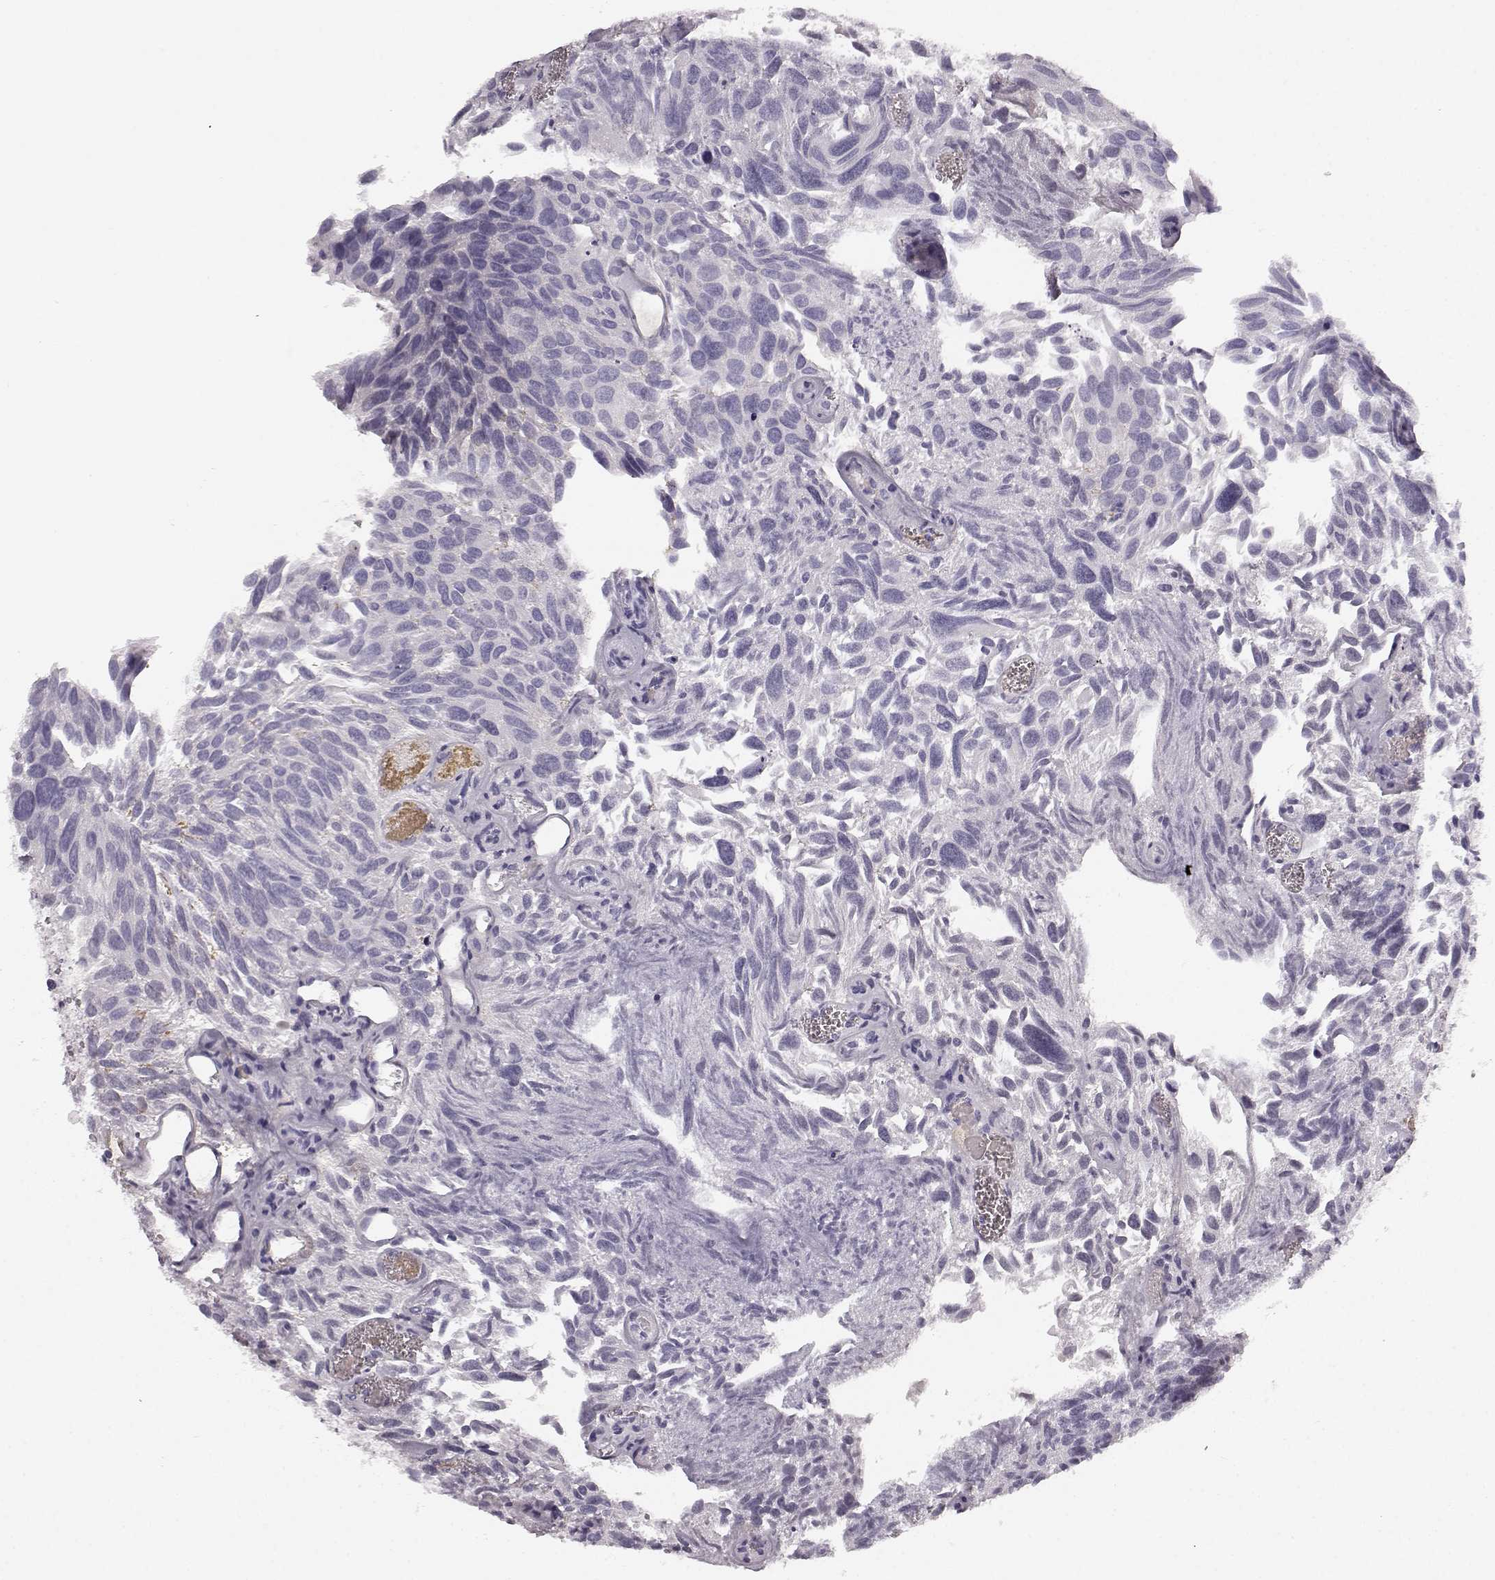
{"staining": {"intensity": "negative", "quantity": "none", "location": "none"}, "tissue": "urothelial cancer", "cell_type": "Tumor cells", "image_type": "cancer", "snomed": [{"axis": "morphology", "description": "Urothelial carcinoma, Low grade"}, {"axis": "topography", "description": "Urinary bladder"}], "caption": "Protein analysis of low-grade urothelial carcinoma shows no significant positivity in tumor cells.", "gene": "KIAA0319", "patient": {"sex": "female", "age": 69}}